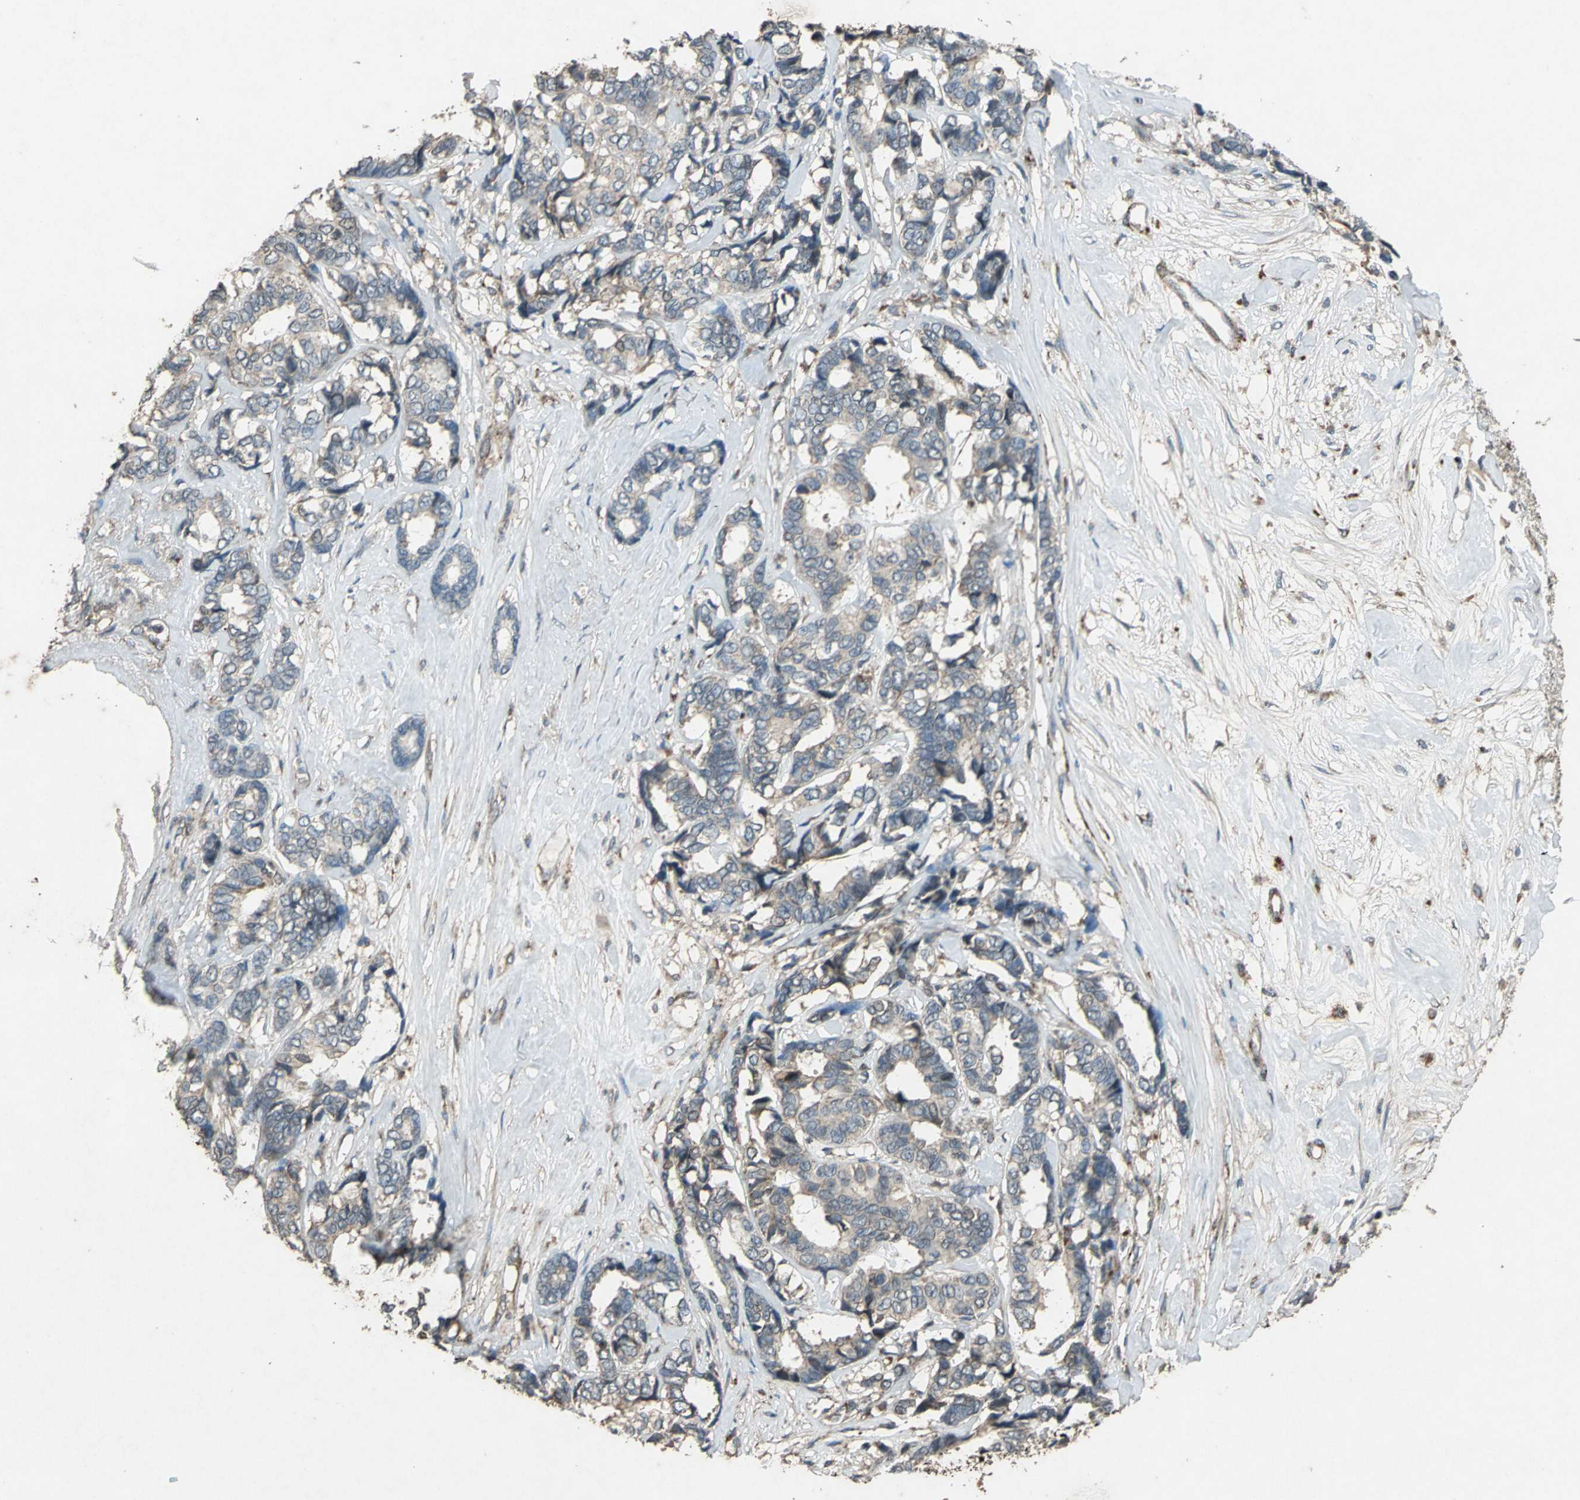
{"staining": {"intensity": "weak", "quantity": "25%-75%", "location": "cytoplasmic/membranous"}, "tissue": "breast cancer", "cell_type": "Tumor cells", "image_type": "cancer", "snomed": [{"axis": "morphology", "description": "Duct carcinoma"}, {"axis": "topography", "description": "Breast"}], "caption": "Invasive ductal carcinoma (breast) tissue displays weak cytoplasmic/membranous positivity in about 25%-75% of tumor cells, visualized by immunohistochemistry. (Brightfield microscopy of DAB IHC at high magnification).", "gene": "SEPTIN4", "patient": {"sex": "female", "age": 87}}